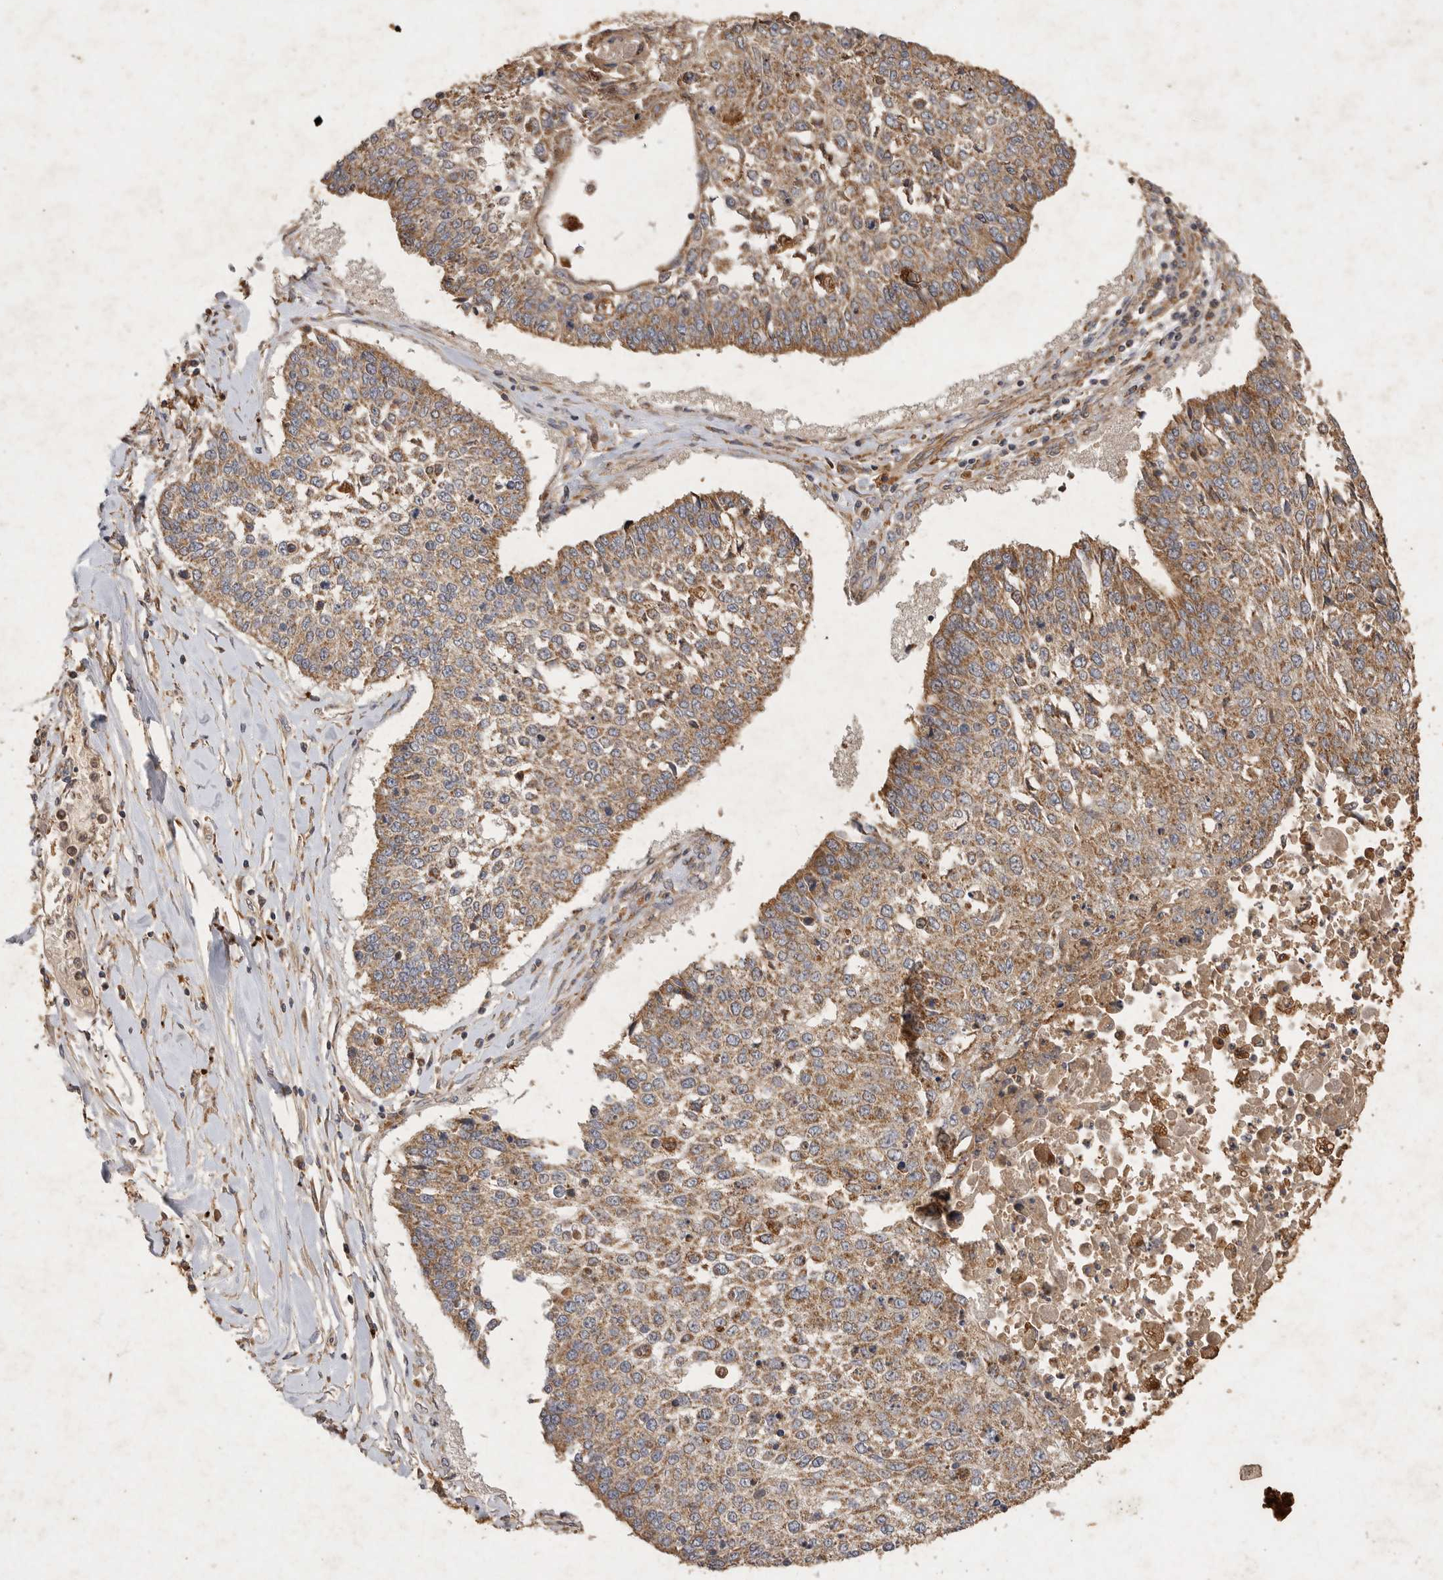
{"staining": {"intensity": "moderate", "quantity": ">75%", "location": "cytoplasmic/membranous"}, "tissue": "lung cancer", "cell_type": "Tumor cells", "image_type": "cancer", "snomed": [{"axis": "morphology", "description": "Normal tissue, NOS"}, {"axis": "morphology", "description": "Squamous cell carcinoma, NOS"}, {"axis": "topography", "description": "Cartilage tissue"}, {"axis": "topography", "description": "Bronchus"}, {"axis": "topography", "description": "Lung"}, {"axis": "topography", "description": "Peripheral nerve tissue"}], "caption": "Immunohistochemical staining of lung cancer reveals medium levels of moderate cytoplasmic/membranous protein positivity in about >75% of tumor cells.", "gene": "MRPL41", "patient": {"sex": "female", "age": 49}}